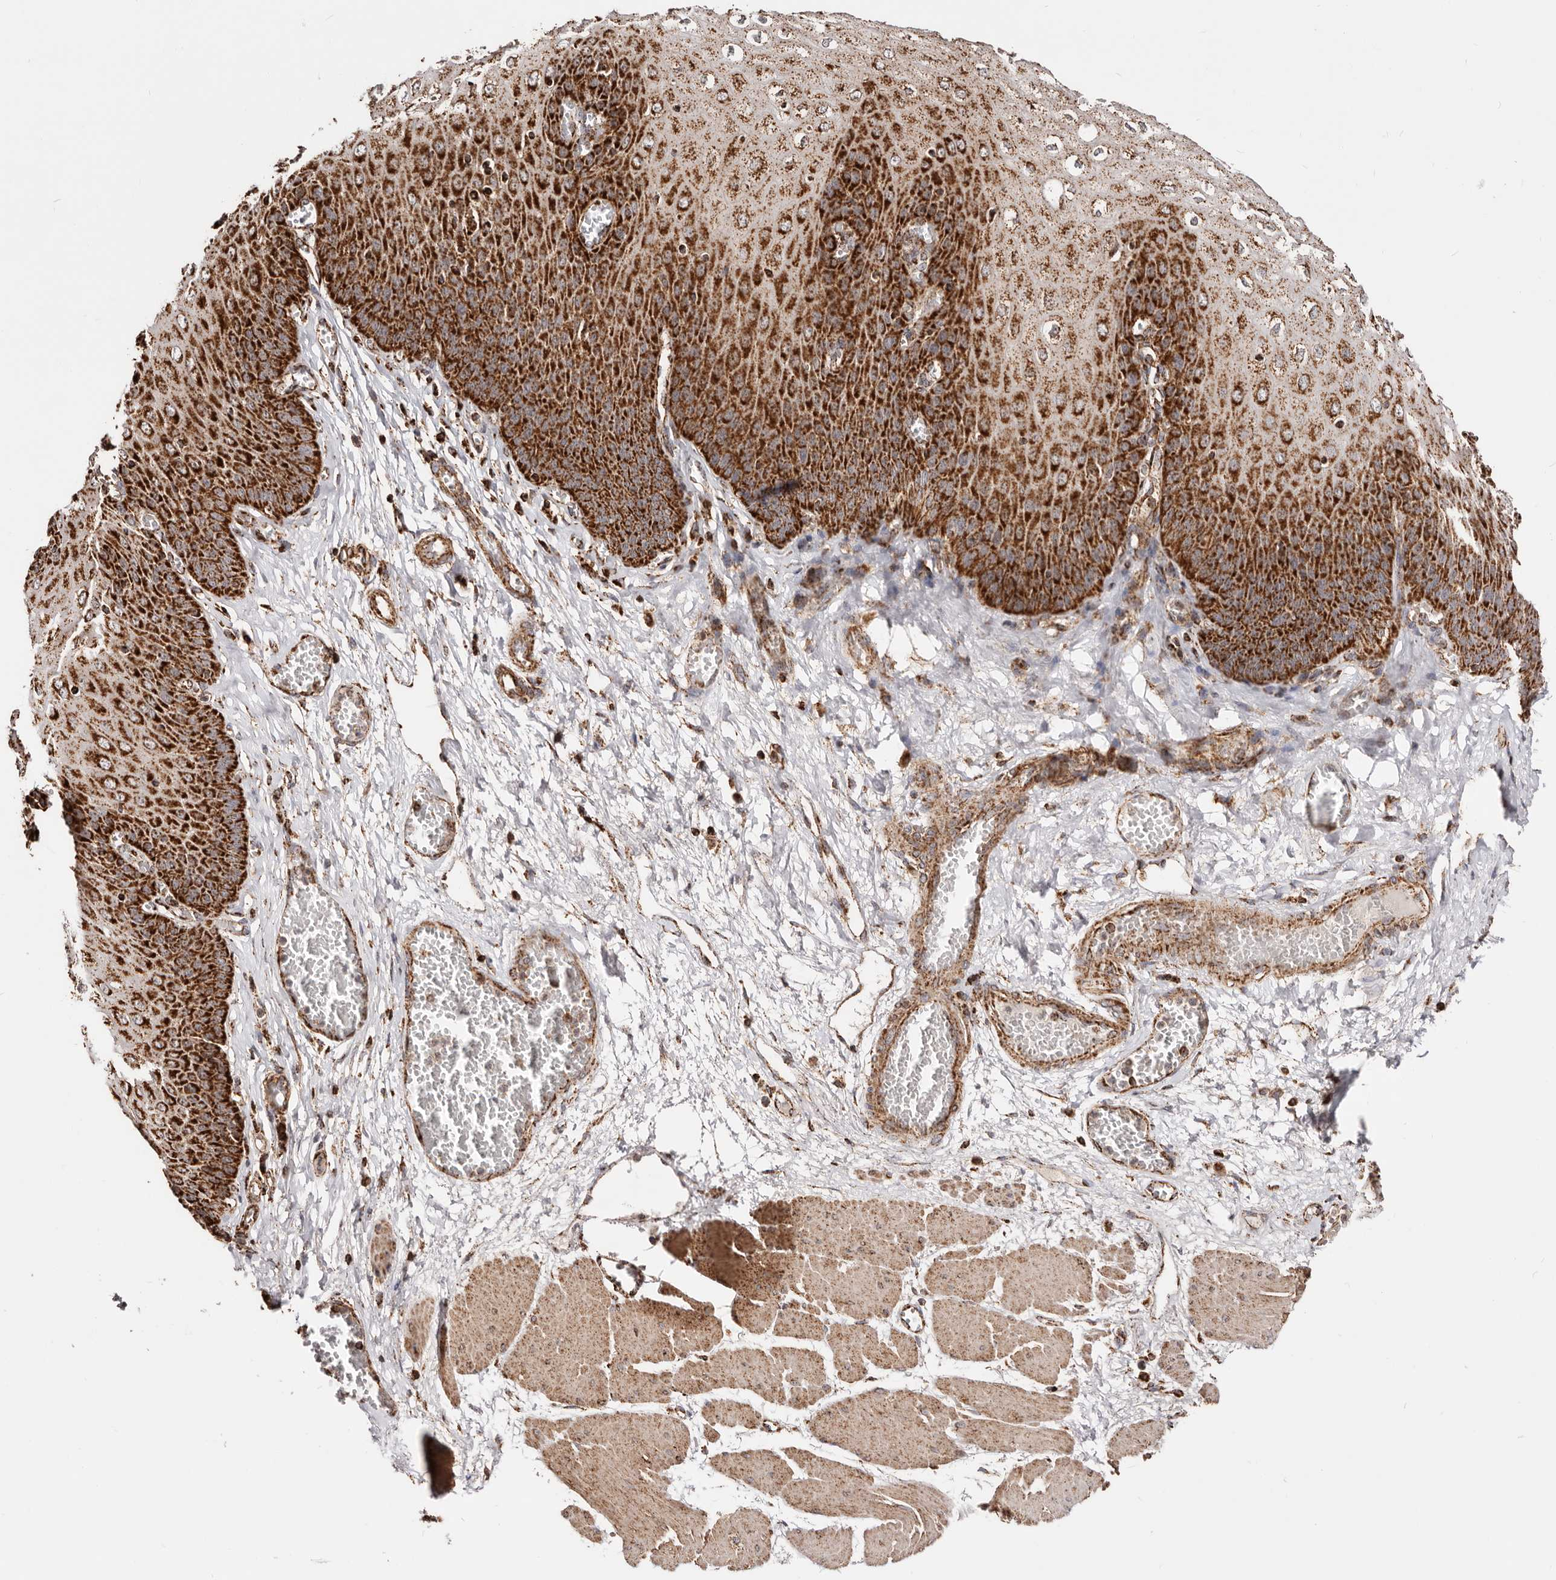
{"staining": {"intensity": "strong", "quantity": ">75%", "location": "cytoplasmic/membranous"}, "tissue": "esophagus", "cell_type": "Squamous epithelial cells", "image_type": "normal", "snomed": [{"axis": "morphology", "description": "Normal tissue, NOS"}, {"axis": "topography", "description": "Esophagus"}], "caption": "An image of human esophagus stained for a protein shows strong cytoplasmic/membranous brown staining in squamous epithelial cells.", "gene": "PRKACB", "patient": {"sex": "male", "age": 60}}